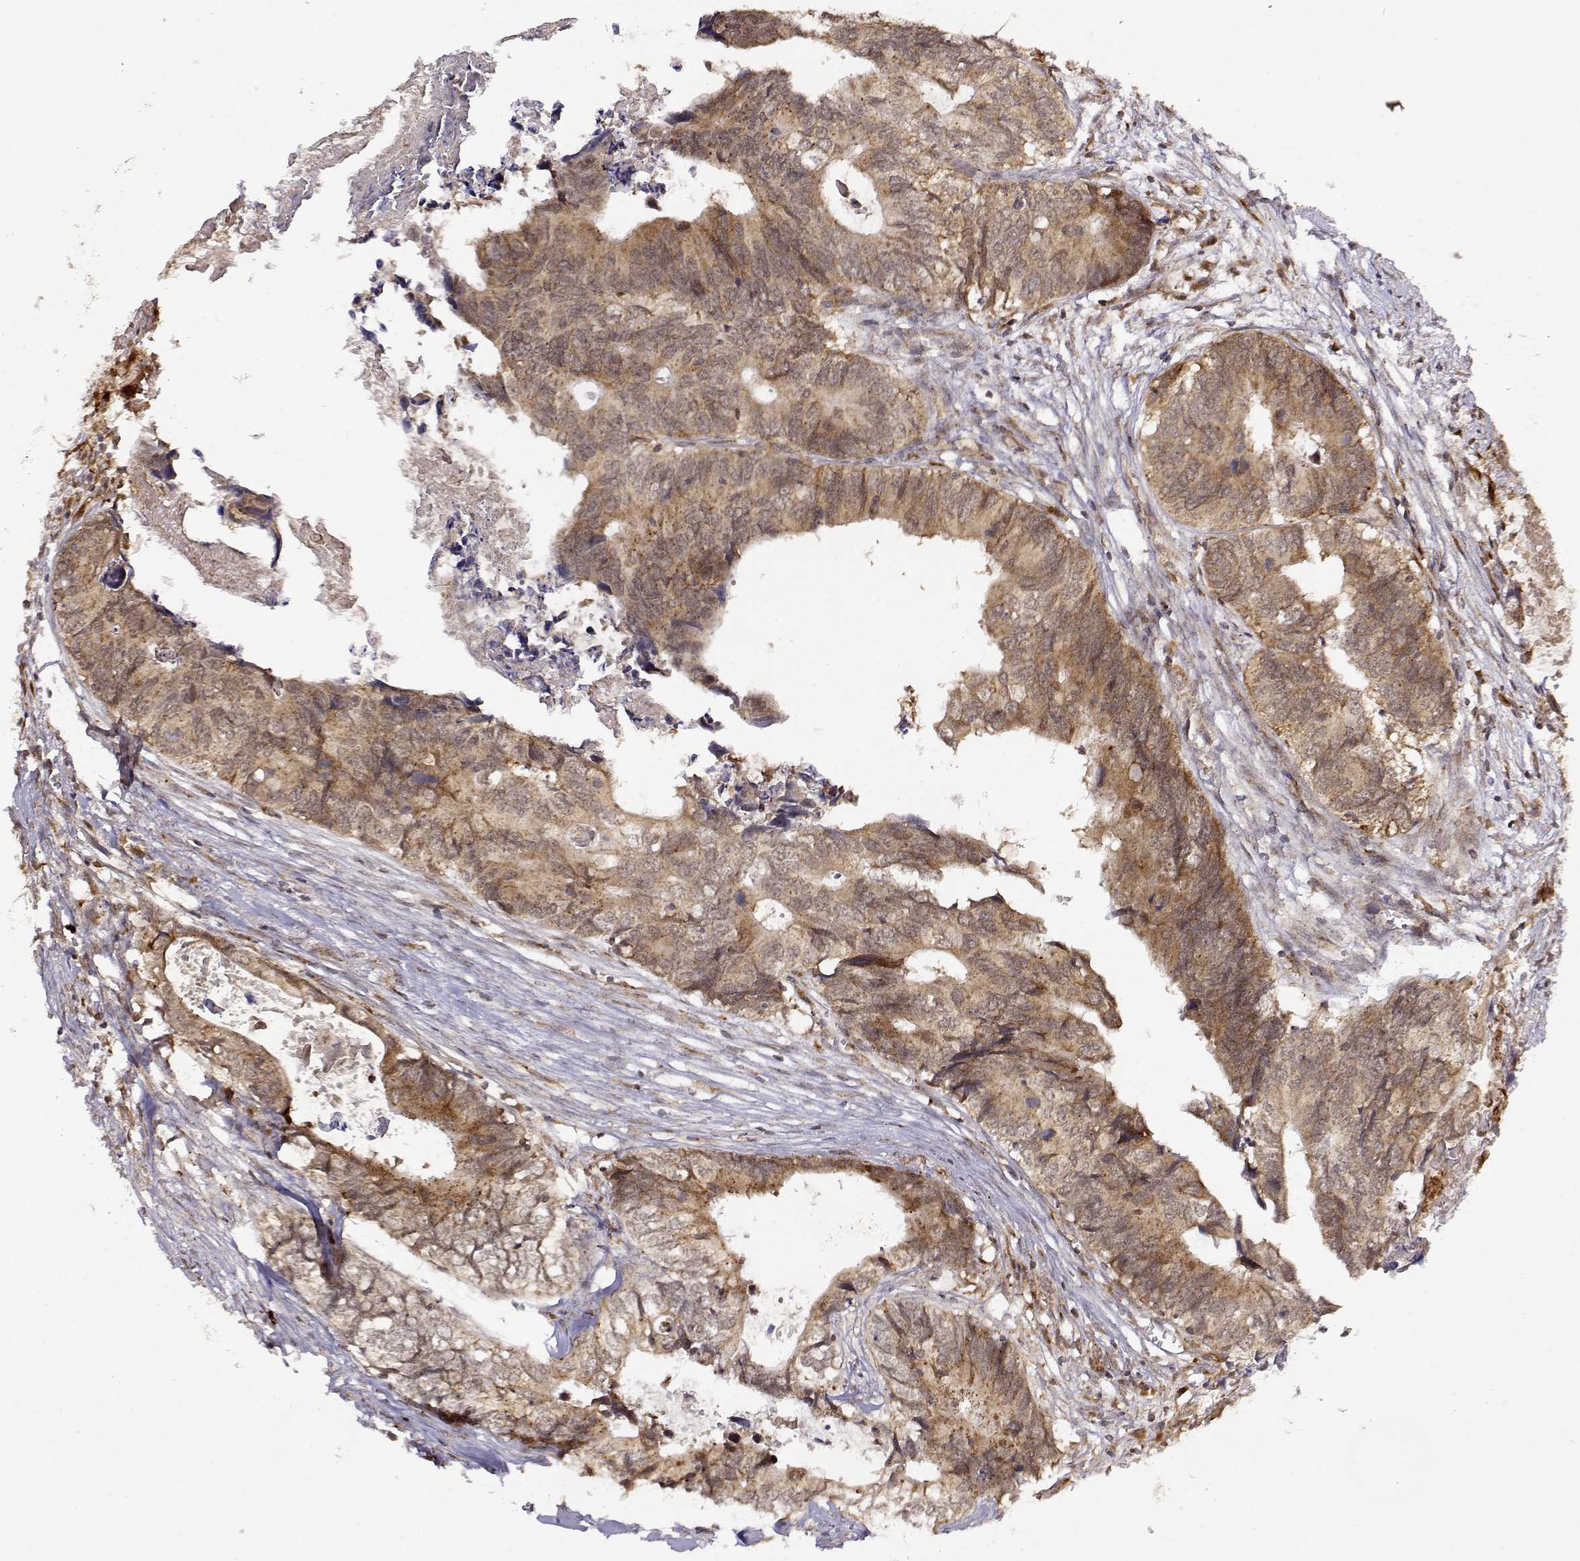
{"staining": {"intensity": "moderate", "quantity": ">75%", "location": "cytoplasmic/membranous"}, "tissue": "colorectal cancer", "cell_type": "Tumor cells", "image_type": "cancer", "snomed": [{"axis": "morphology", "description": "Adenocarcinoma, NOS"}, {"axis": "topography", "description": "Colon"}], "caption": "Immunohistochemical staining of human adenocarcinoma (colorectal) displays medium levels of moderate cytoplasmic/membranous staining in about >75% of tumor cells.", "gene": "RNF13", "patient": {"sex": "female", "age": 82}}